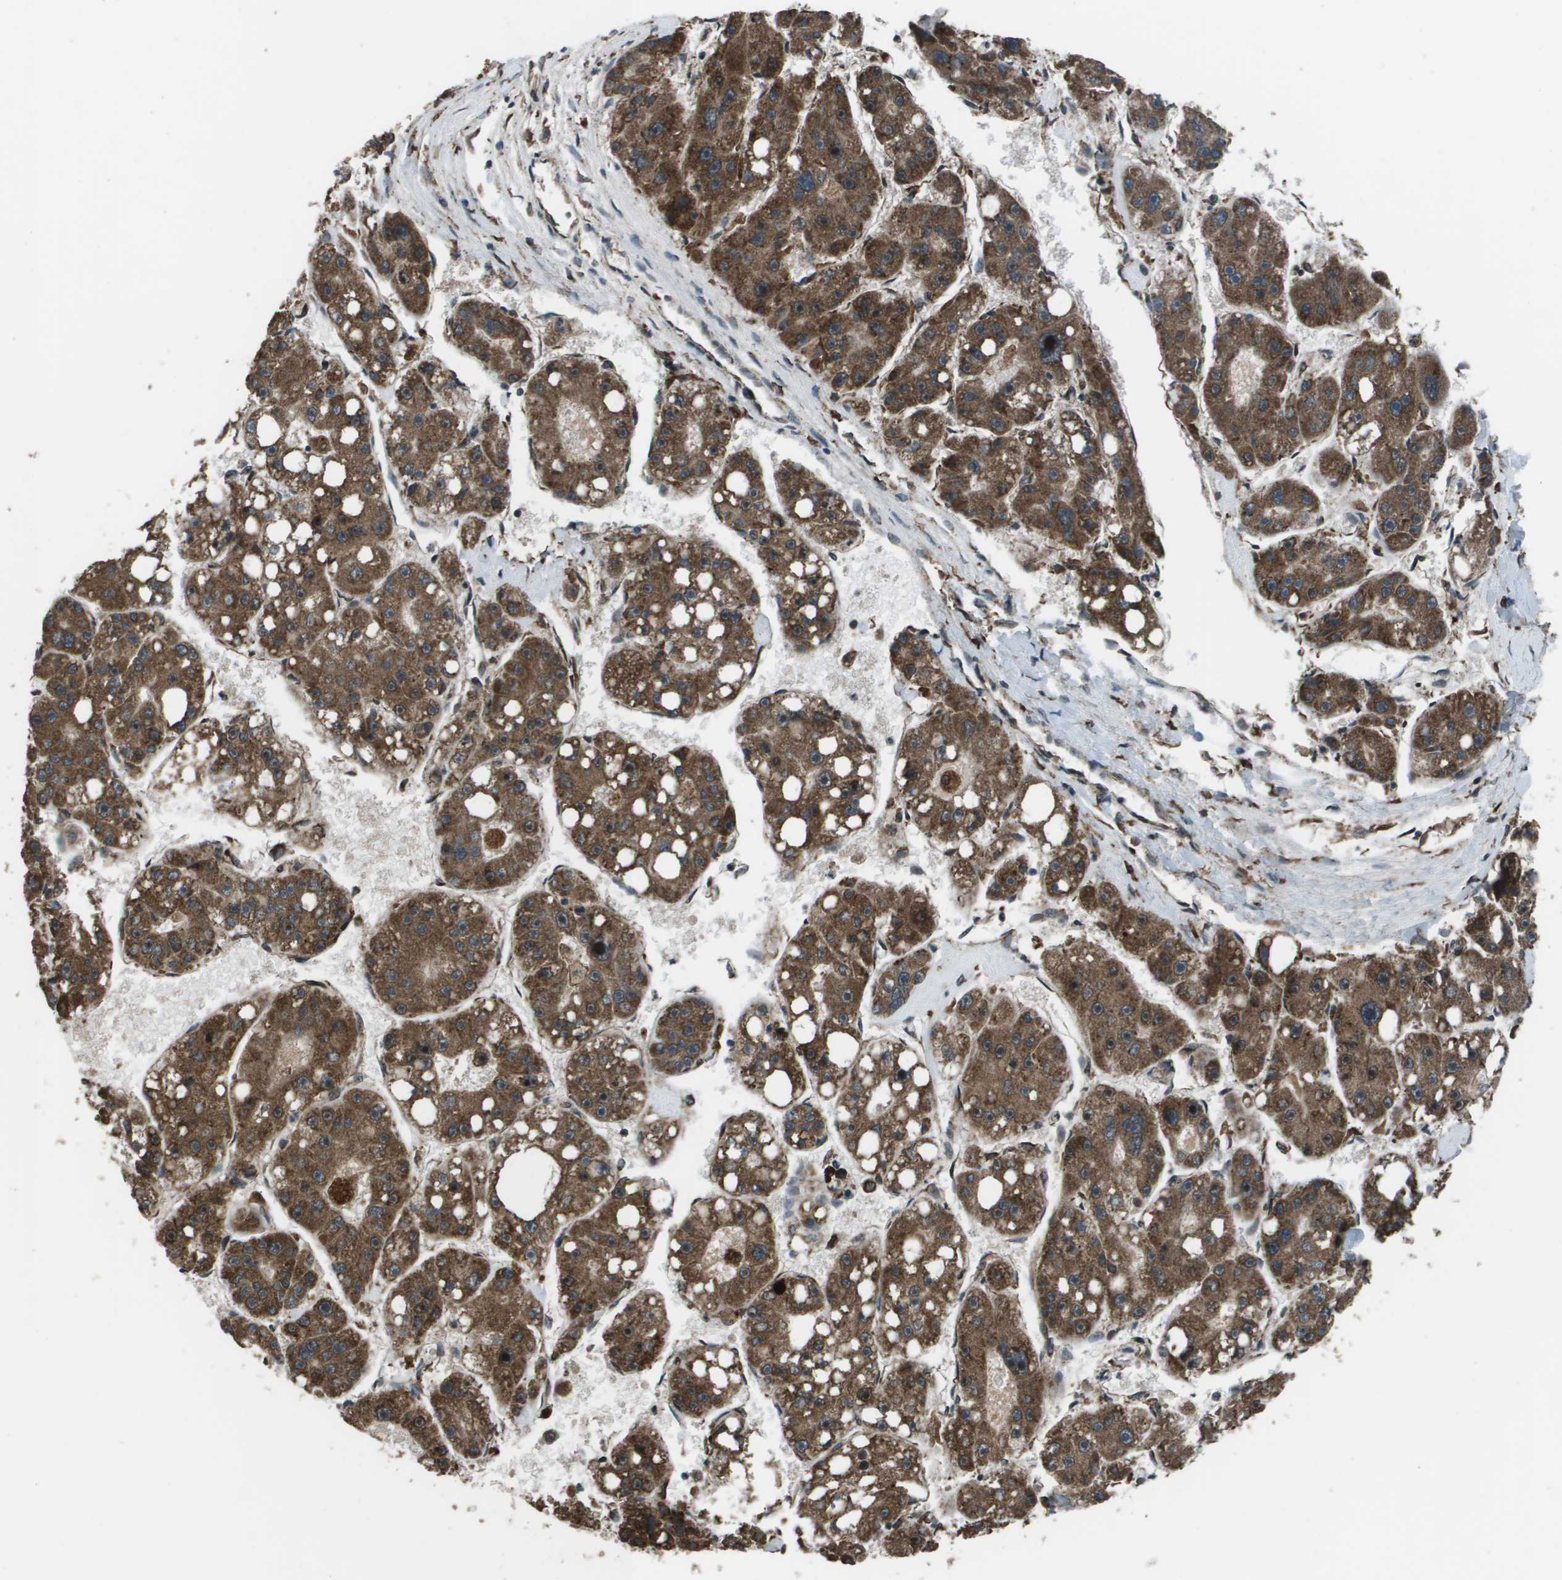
{"staining": {"intensity": "strong", "quantity": ">75%", "location": "cytoplasmic/membranous"}, "tissue": "liver cancer", "cell_type": "Tumor cells", "image_type": "cancer", "snomed": [{"axis": "morphology", "description": "Carcinoma, Hepatocellular, NOS"}, {"axis": "topography", "description": "Liver"}], "caption": "Liver cancer (hepatocellular carcinoma) was stained to show a protein in brown. There is high levels of strong cytoplasmic/membranous staining in about >75% of tumor cells.", "gene": "GOSR2", "patient": {"sex": "female", "age": 61}}